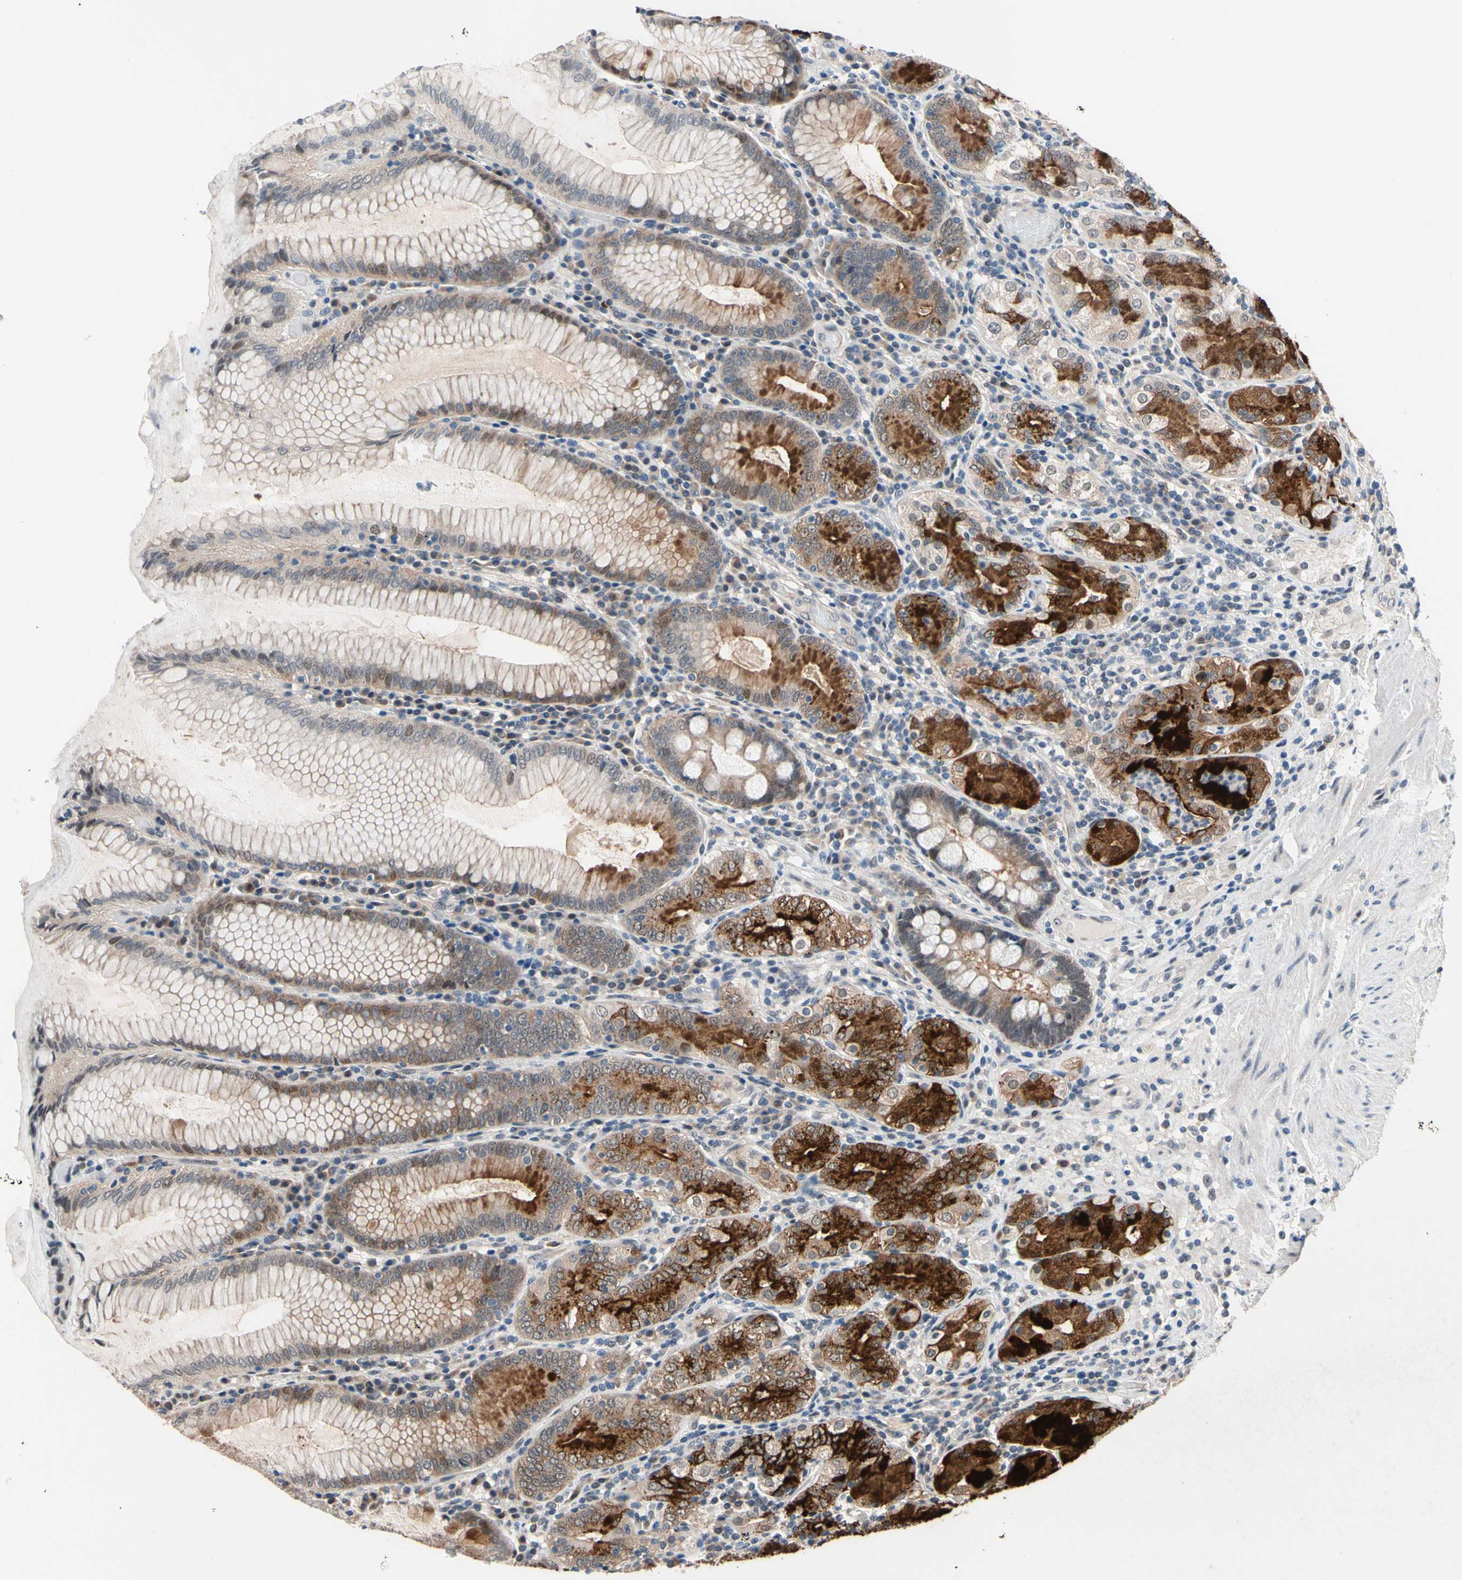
{"staining": {"intensity": "strong", "quantity": "25%-75%", "location": "cytoplasmic/membranous"}, "tissue": "stomach", "cell_type": "Glandular cells", "image_type": "normal", "snomed": [{"axis": "morphology", "description": "Normal tissue, NOS"}, {"axis": "topography", "description": "Stomach, lower"}], "caption": "IHC photomicrograph of normal stomach: stomach stained using immunohistochemistry (IHC) exhibits high levels of strong protein expression localized specifically in the cytoplasmic/membranous of glandular cells, appearing as a cytoplasmic/membranous brown color.", "gene": "NGEF", "patient": {"sex": "female", "age": 76}}